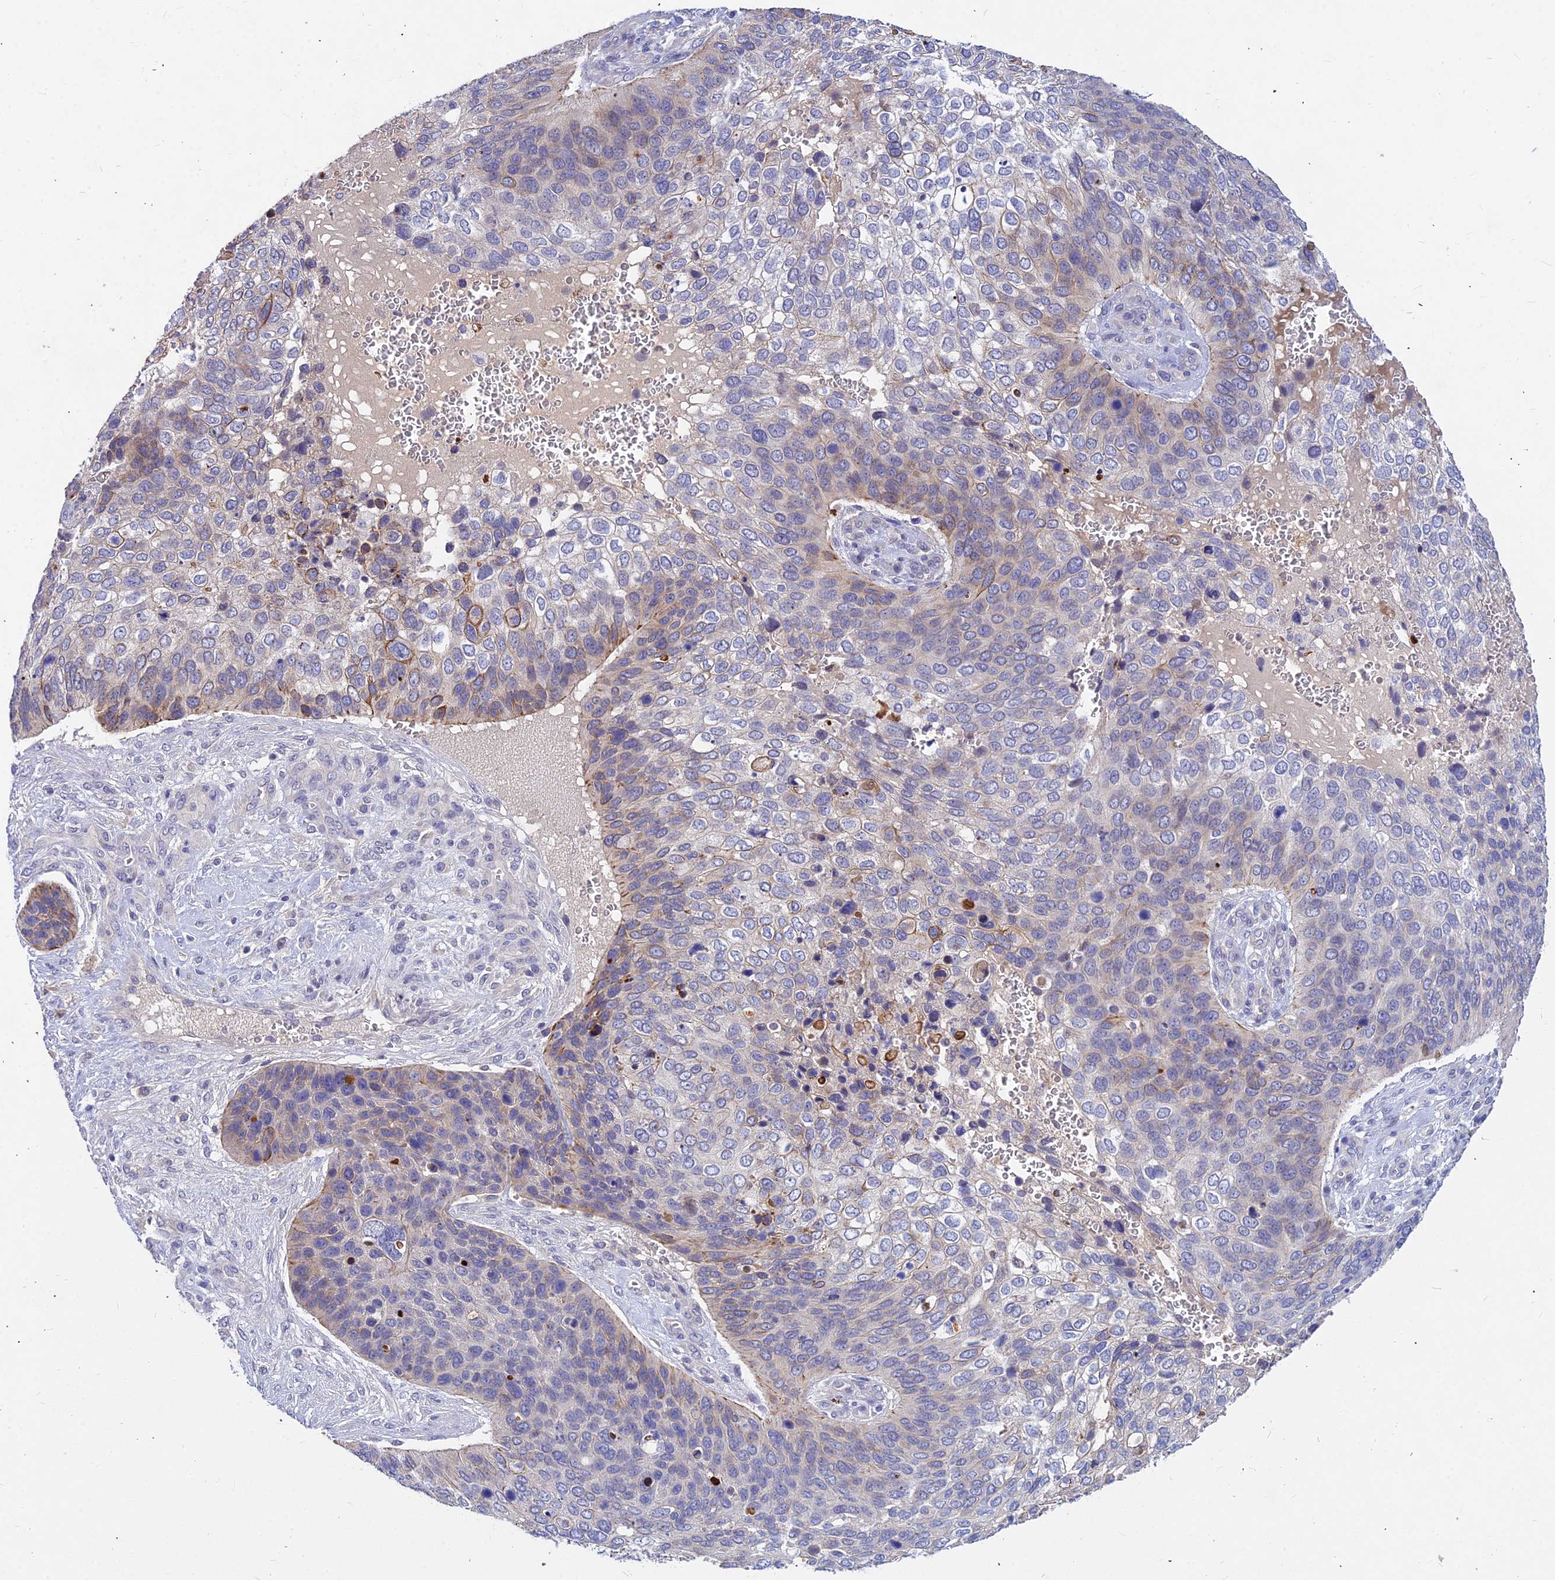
{"staining": {"intensity": "moderate", "quantity": "<25%", "location": "cytoplasmic/membranous"}, "tissue": "skin cancer", "cell_type": "Tumor cells", "image_type": "cancer", "snomed": [{"axis": "morphology", "description": "Basal cell carcinoma"}, {"axis": "topography", "description": "Skin"}], "caption": "Immunohistochemical staining of human basal cell carcinoma (skin) shows low levels of moderate cytoplasmic/membranous positivity in approximately <25% of tumor cells. (Brightfield microscopy of DAB IHC at high magnification).", "gene": "DMRTA1", "patient": {"sex": "female", "age": 74}}